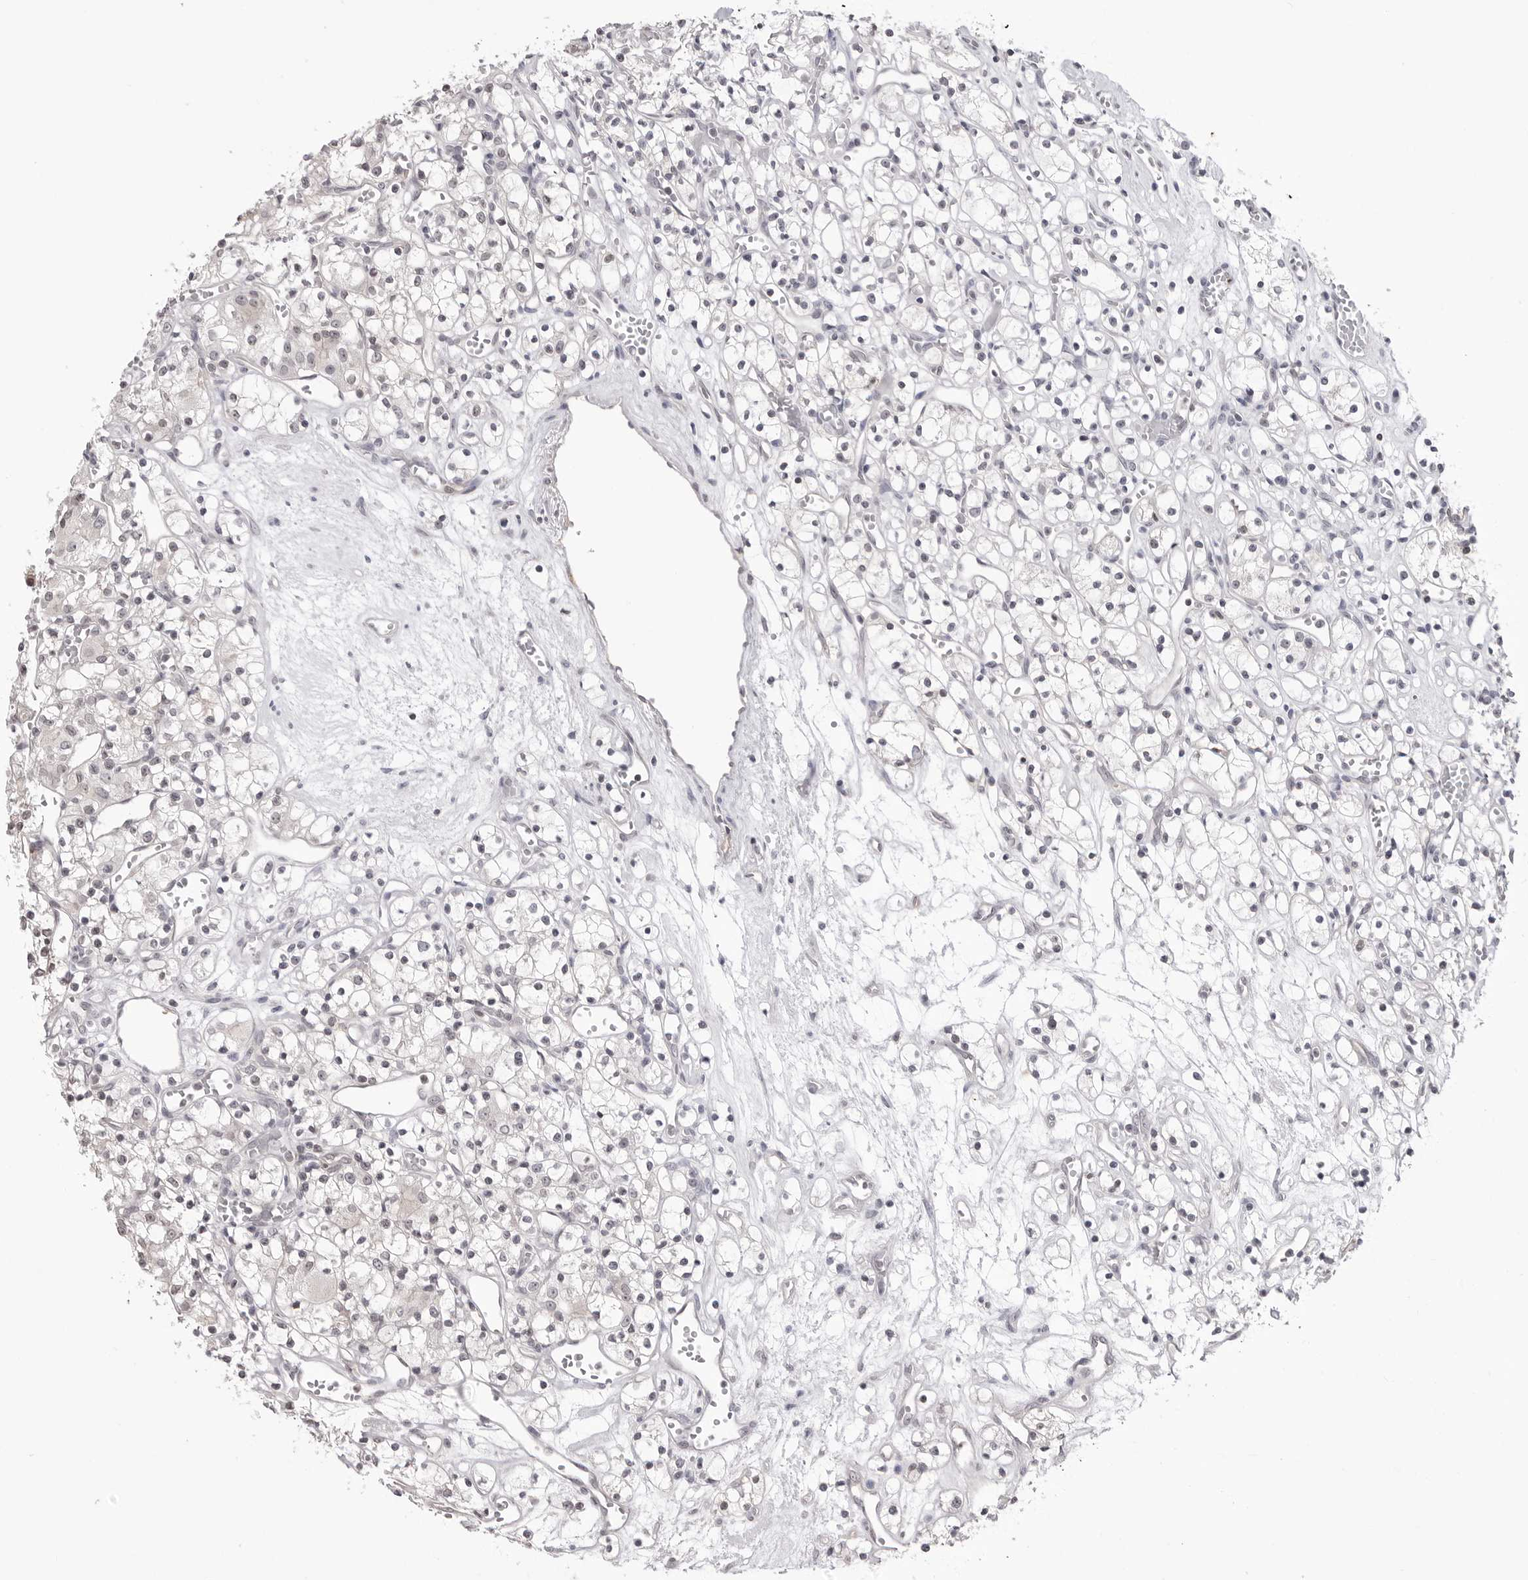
{"staining": {"intensity": "negative", "quantity": "none", "location": "none"}, "tissue": "renal cancer", "cell_type": "Tumor cells", "image_type": "cancer", "snomed": [{"axis": "morphology", "description": "Adenocarcinoma, NOS"}, {"axis": "topography", "description": "Kidney"}], "caption": "Tumor cells are negative for protein expression in human renal cancer (adenocarcinoma).", "gene": "YWHAG", "patient": {"sex": "female", "age": 59}}